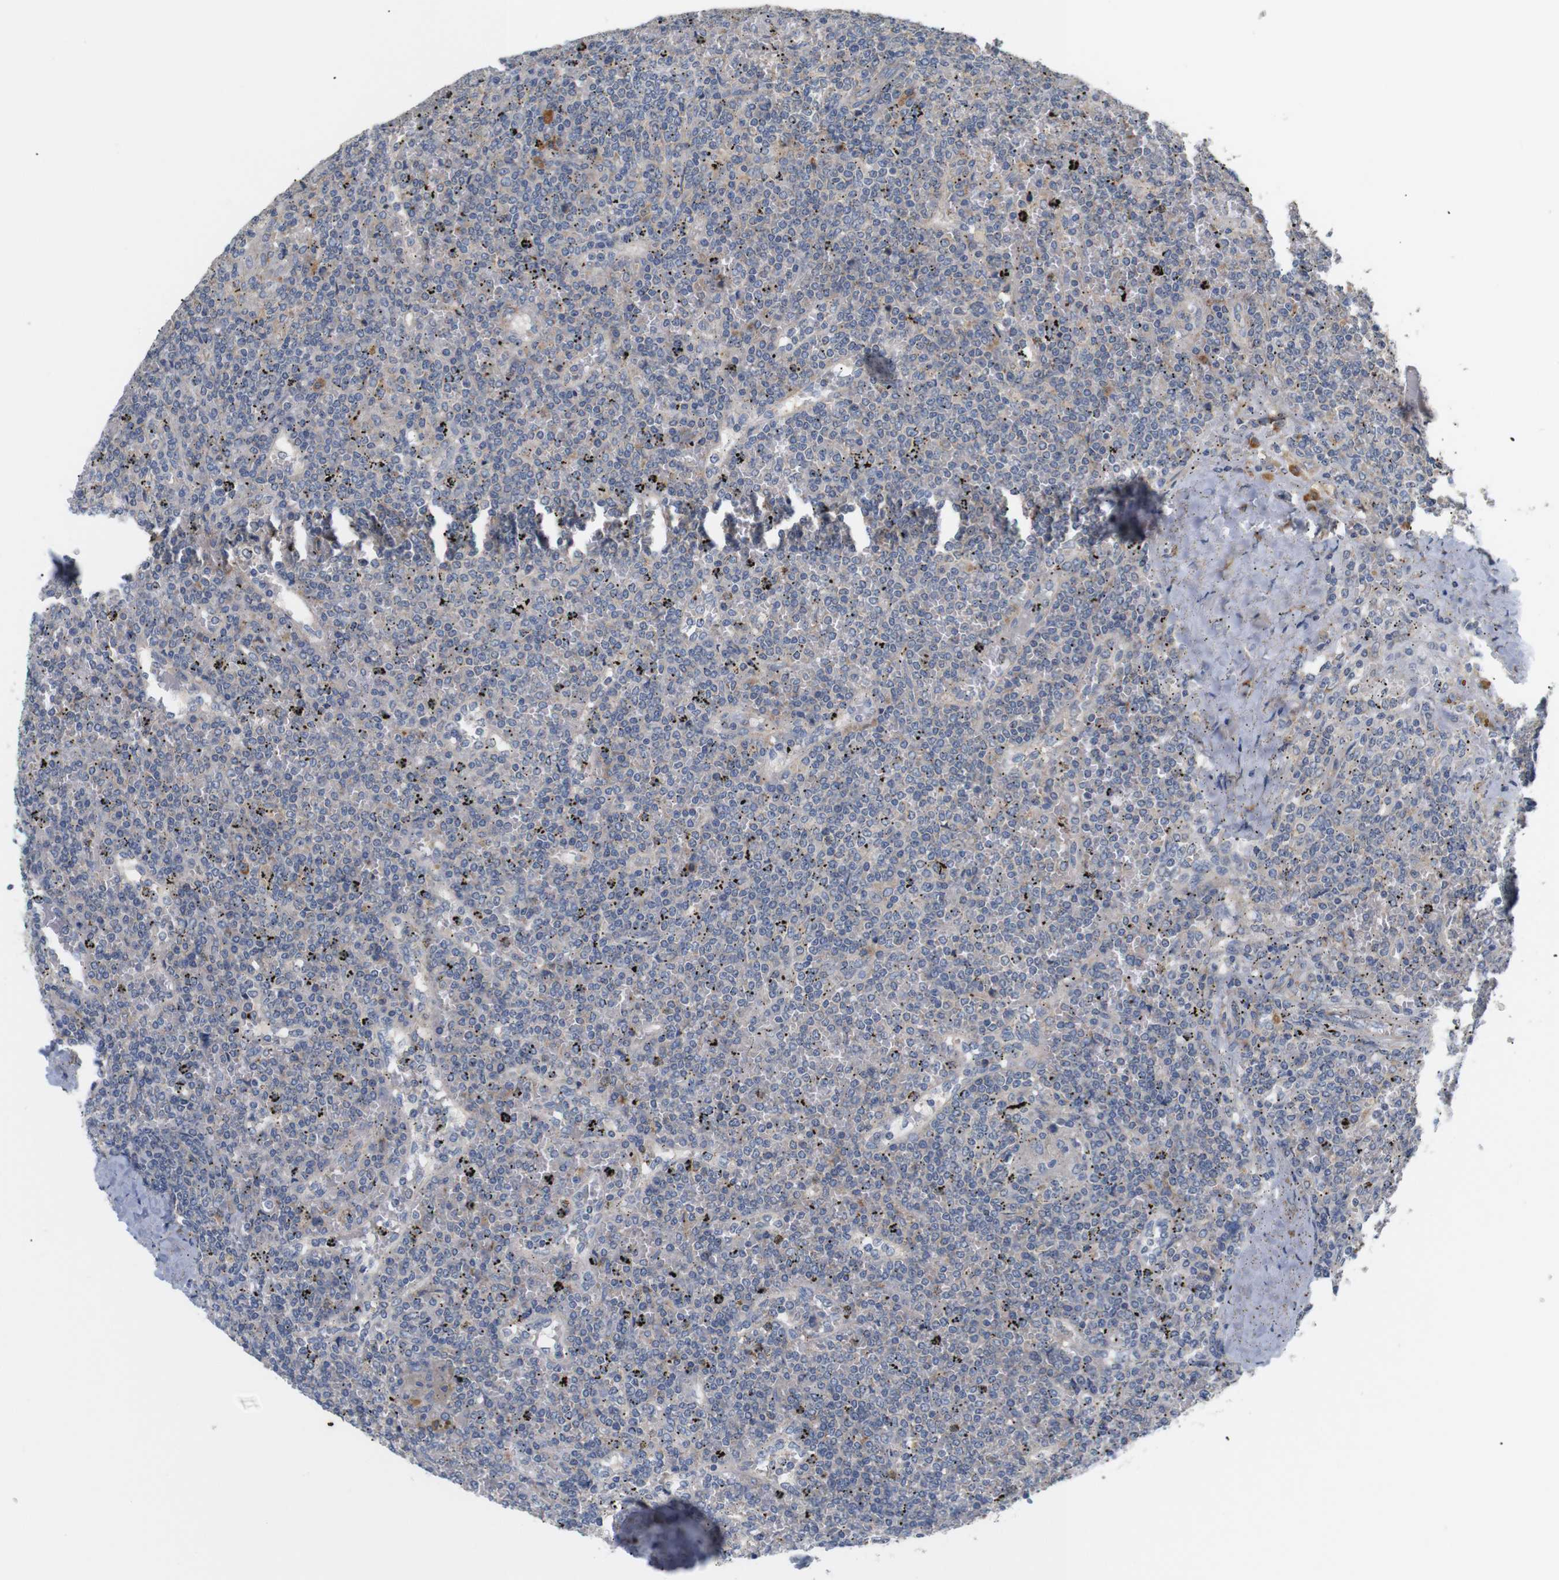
{"staining": {"intensity": "moderate", "quantity": "<25%", "location": "cytoplasmic/membranous"}, "tissue": "lymphoma", "cell_type": "Tumor cells", "image_type": "cancer", "snomed": [{"axis": "morphology", "description": "Malignant lymphoma, non-Hodgkin's type, Low grade"}, {"axis": "topography", "description": "Spleen"}], "caption": "Immunohistochemical staining of human malignant lymphoma, non-Hodgkin's type (low-grade) exhibits low levels of moderate cytoplasmic/membranous protein positivity in about <25% of tumor cells.", "gene": "TRIM5", "patient": {"sex": "female", "age": 19}}